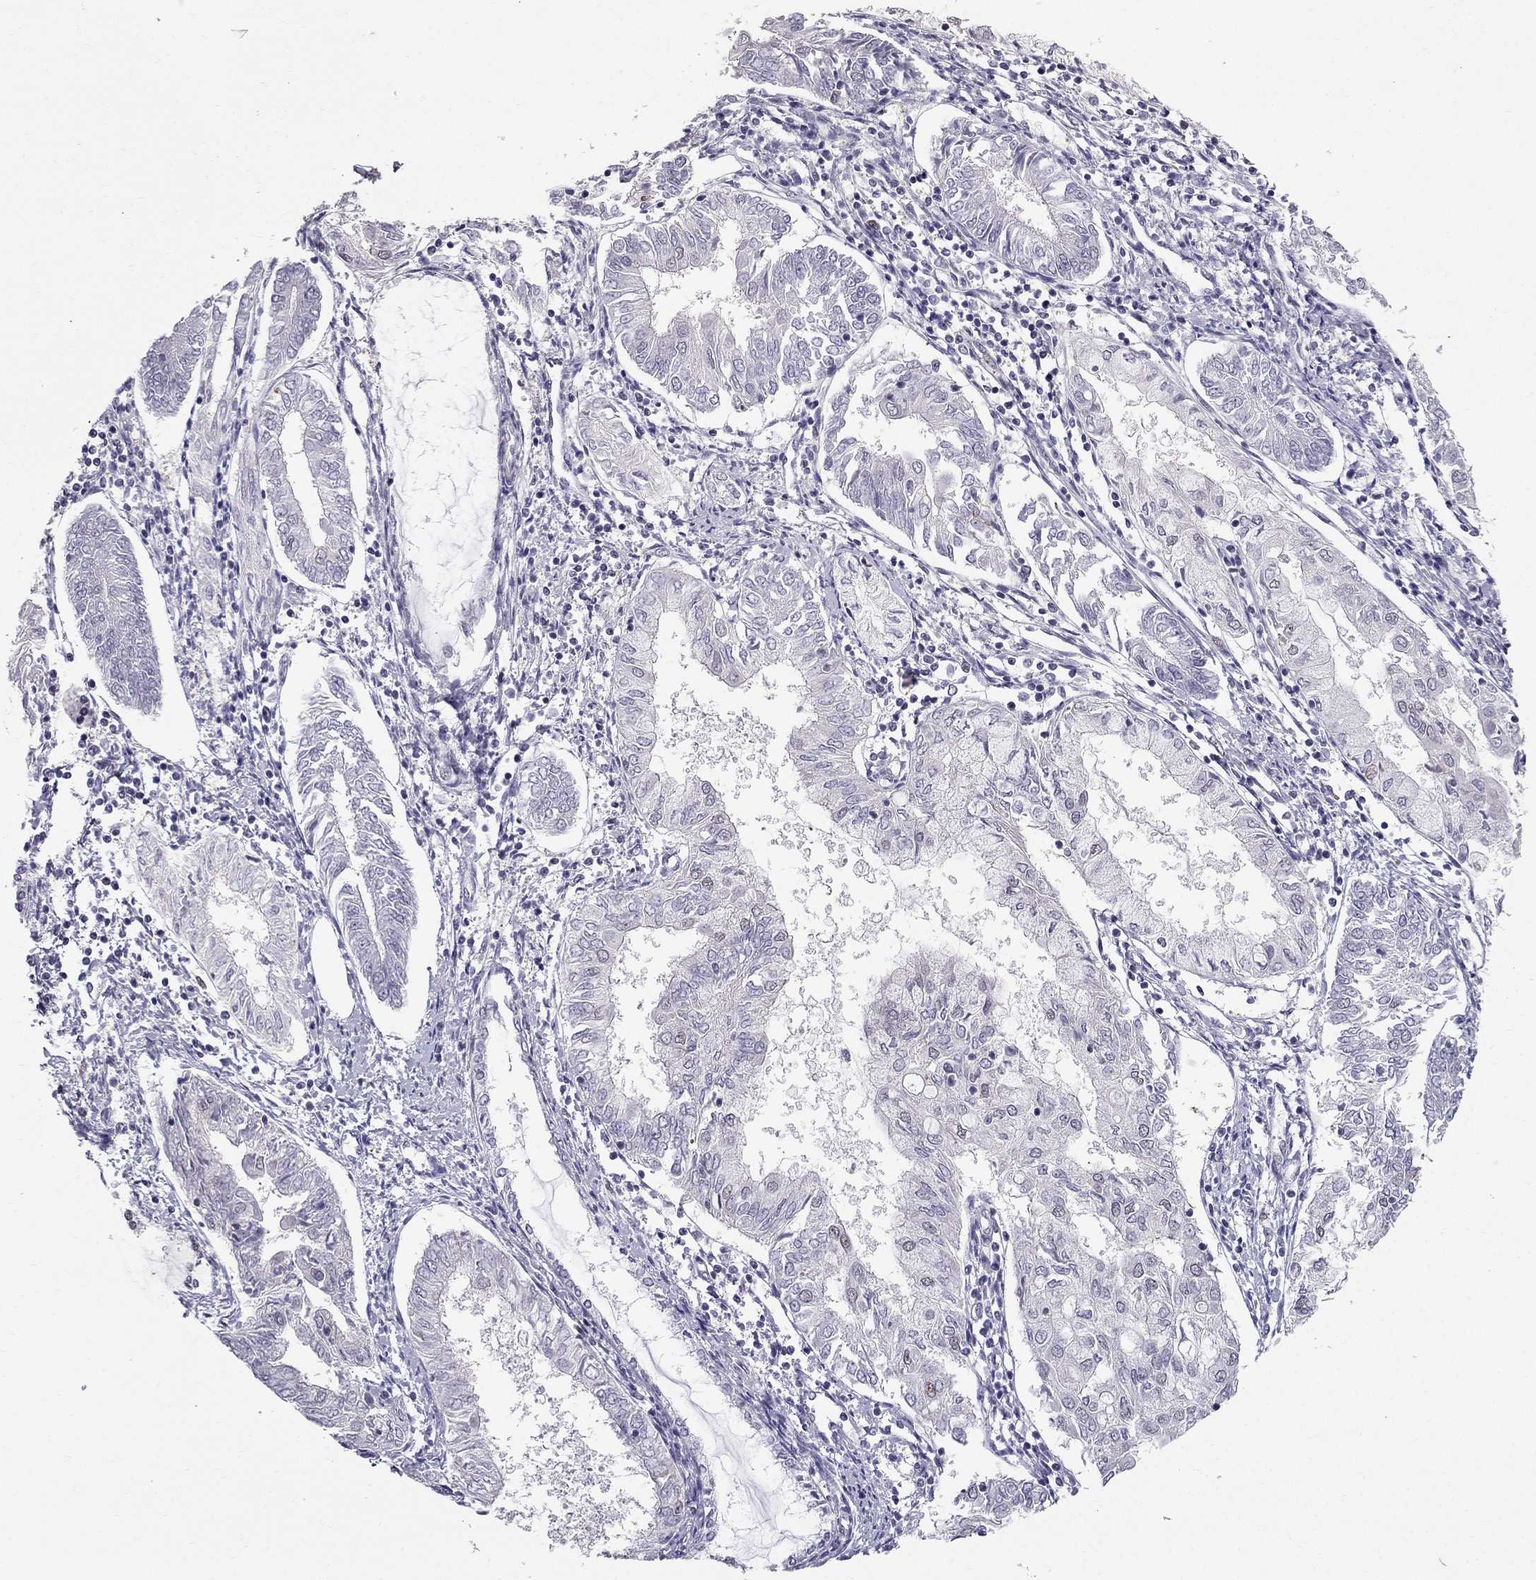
{"staining": {"intensity": "weak", "quantity": "<25%", "location": "nuclear"}, "tissue": "endometrial cancer", "cell_type": "Tumor cells", "image_type": "cancer", "snomed": [{"axis": "morphology", "description": "Adenocarcinoma, NOS"}, {"axis": "topography", "description": "Endometrium"}], "caption": "DAB (3,3'-diaminobenzidine) immunohistochemical staining of endometrial cancer (adenocarcinoma) demonstrates no significant positivity in tumor cells. The staining is performed using DAB brown chromogen with nuclei counter-stained in using hematoxylin.", "gene": "RPRD2", "patient": {"sex": "female", "age": 68}}